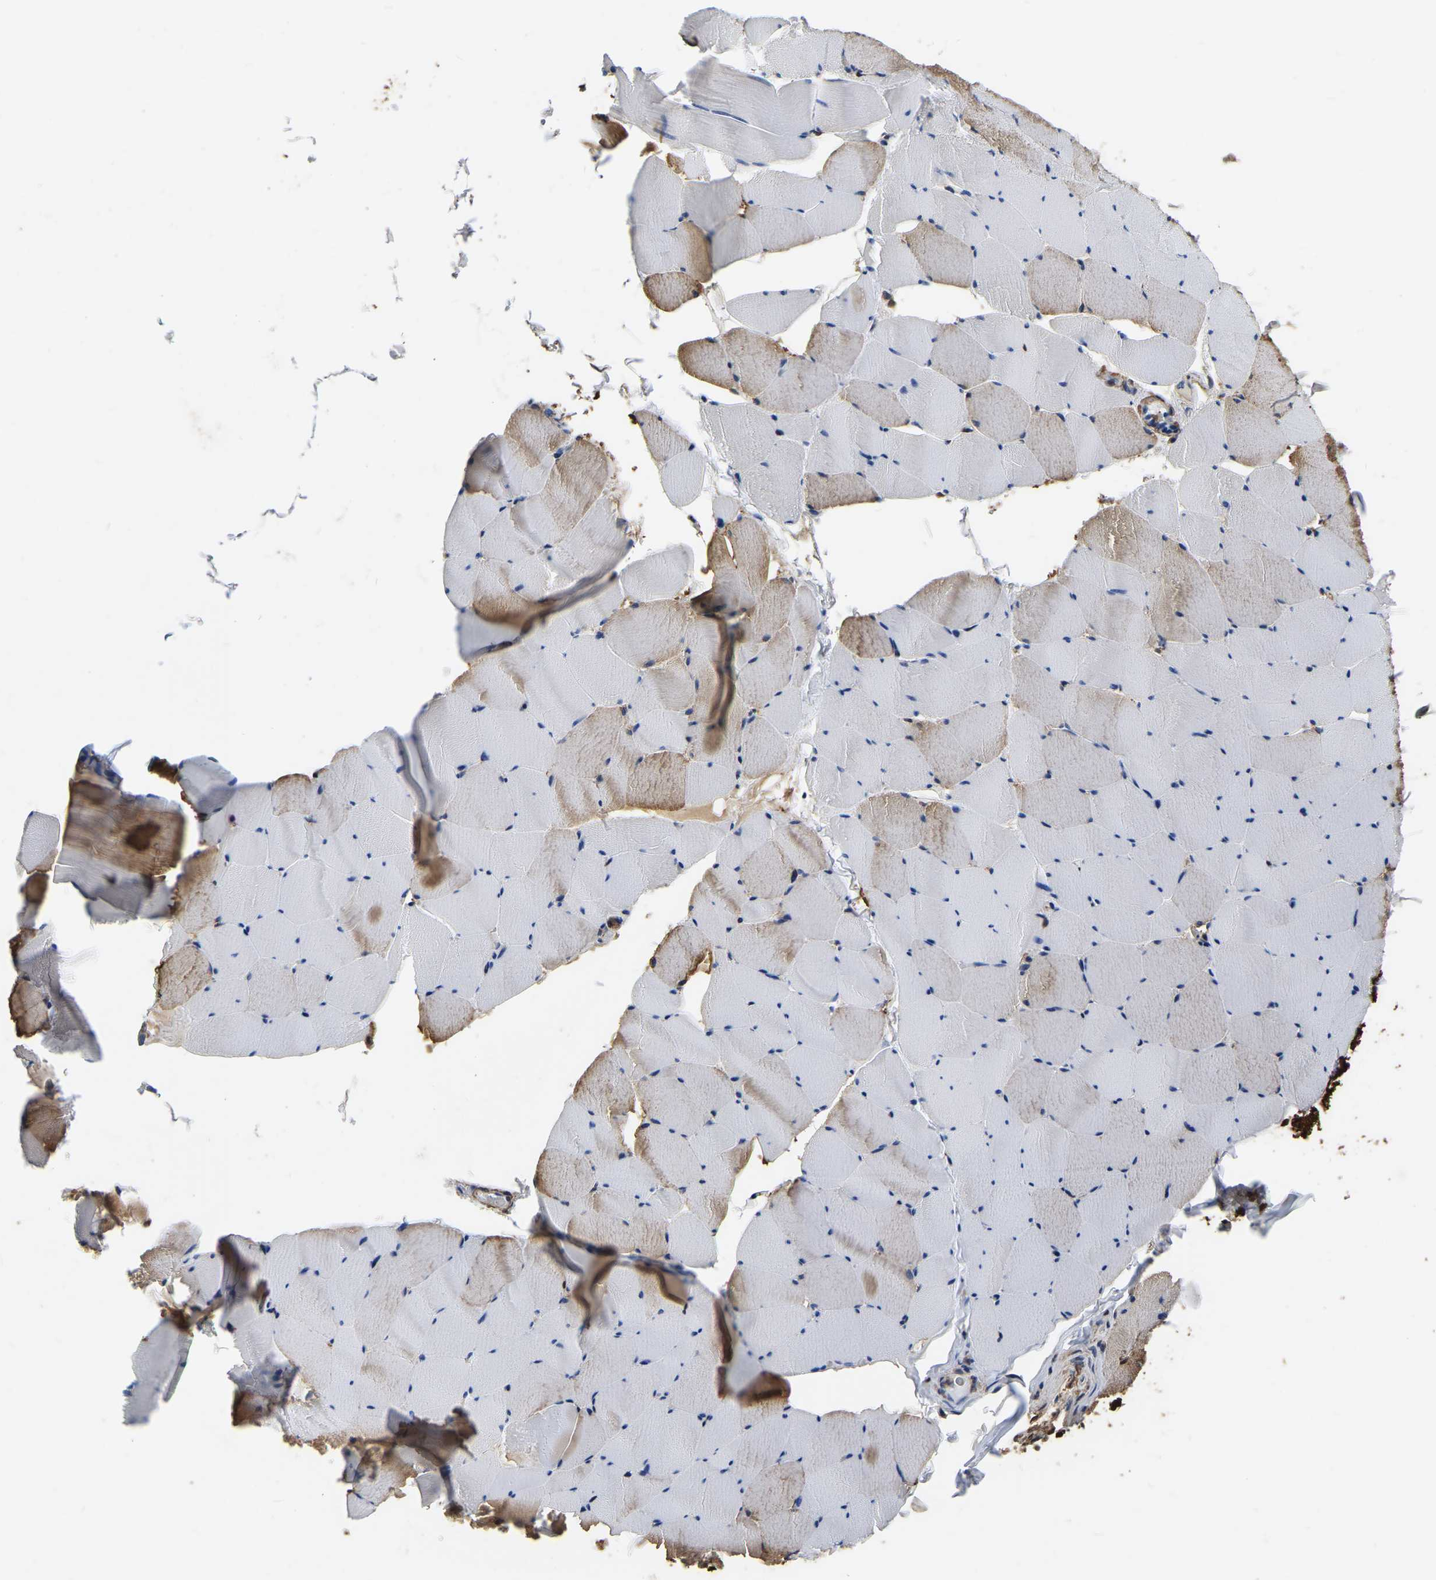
{"staining": {"intensity": "moderate", "quantity": "25%-75%", "location": "cytoplasmic/membranous"}, "tissue": "skeletal muscle", "cell_type": "Myocytes", "image_type": "normal", "snomed": [{"axis": "morphology", "description": "Normal tissue, NOS"}, {"axis": "topography", "description": "Skeletal muscle"}], "caption": "Normal skeletal muscle displays moderate cytoplasmic/membranous positivity in approximately 25%-75% of myocytes.", "gene": "LDHB", "patient": {"sex": "male", "age": 62}}